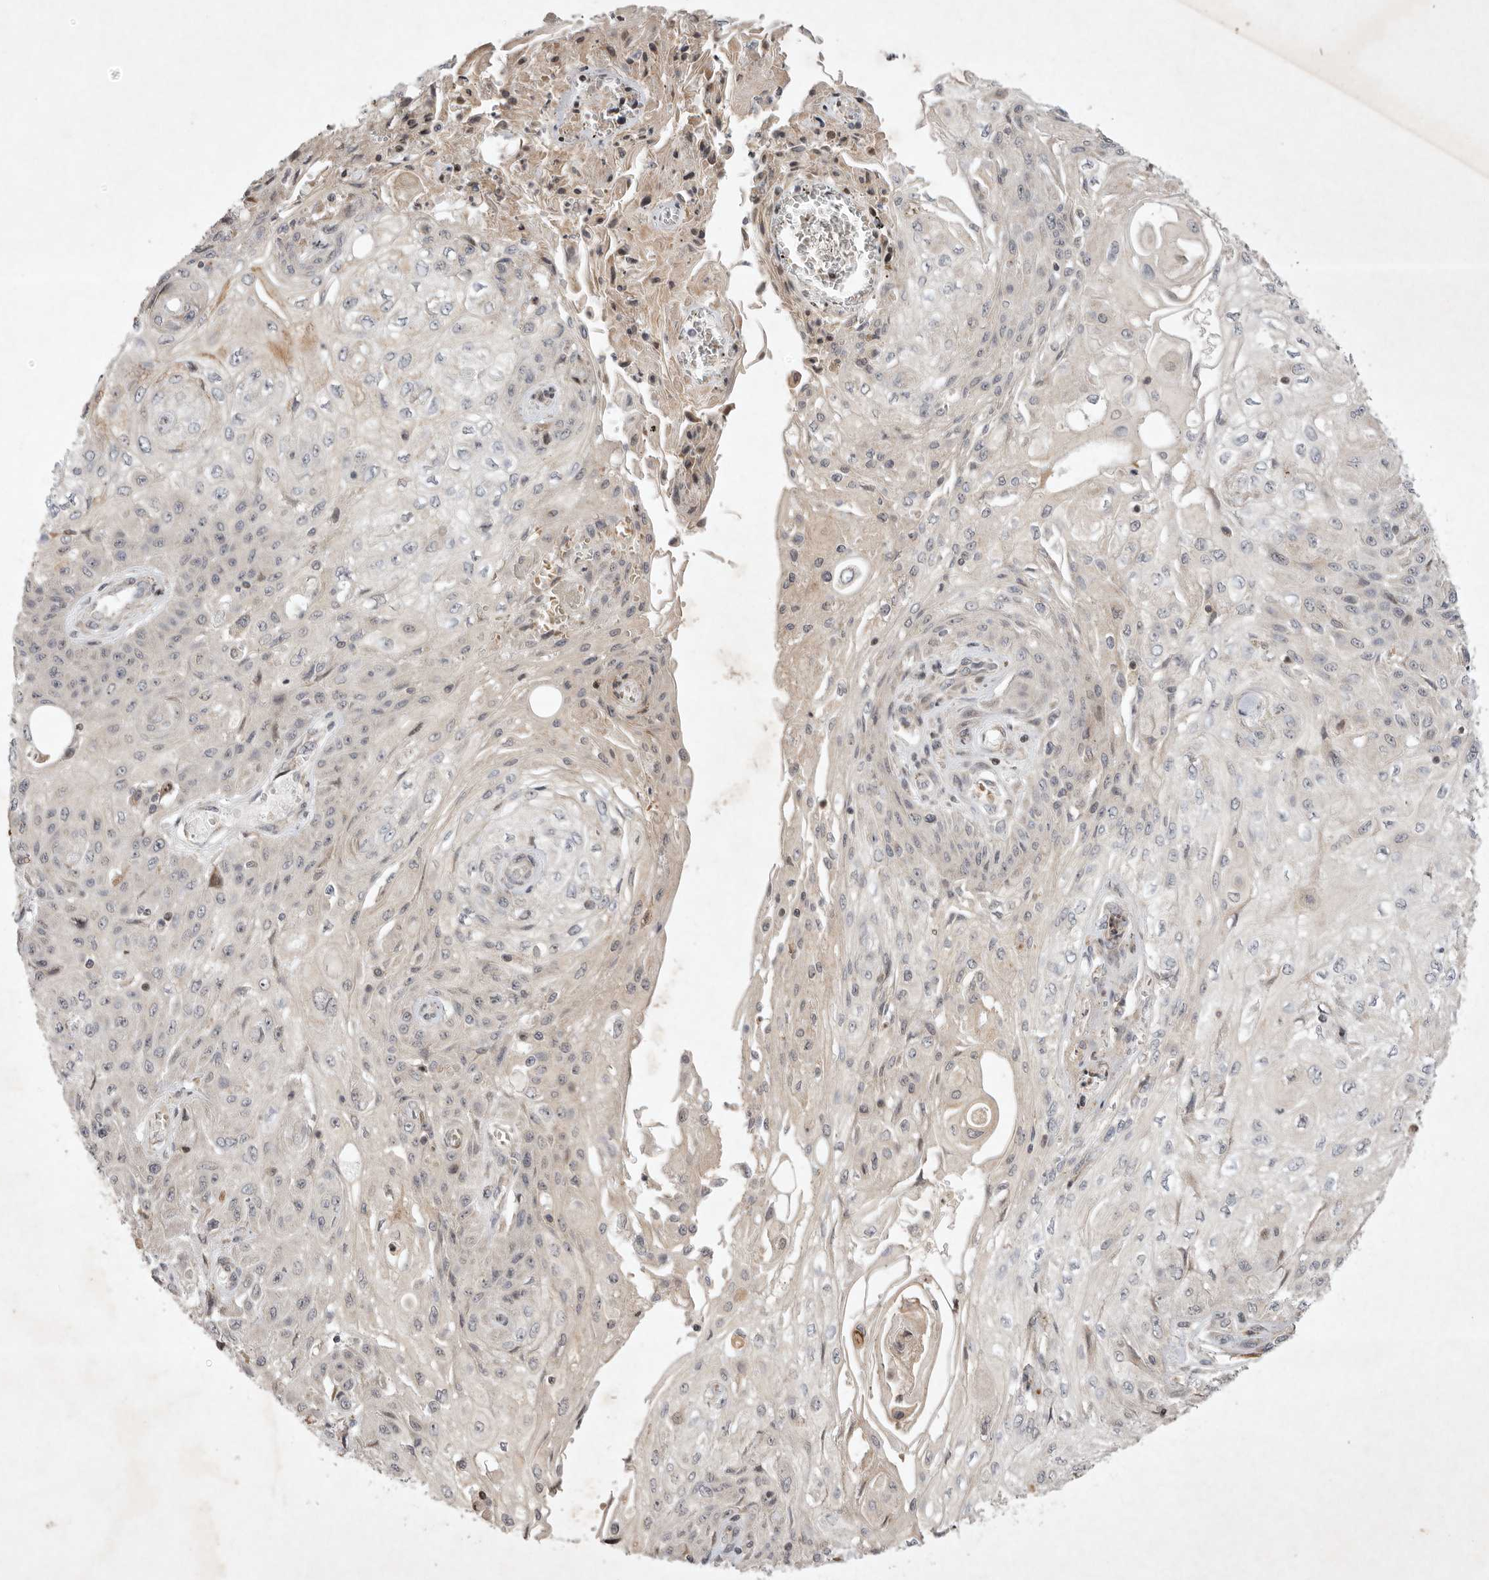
{"staining": {"intensity": "negative", "quantity": "none", "location": "none"}, "tissue": "skin cancer", "cell_type": "Tumor cells", "image_type": "cancer", "snomed": [{"axis": "morphology", "description": "Squamous cell carcinoma, NOS"}, {"axis": "morphology", "description": "Squamous cell carcinoma, metastatic, NOS"}, {"axis": "topography", "description": "Skin"}, {"axis": "topography", "description": "Lymph node"}], "caption": "Immunohistochemistry (IHC) micrograph of skin cancer (metastatic squamous cell carcinoma) stained for a protein (brown), which demonstrates no staining in tumor cells.", "gene": "EIF2AK1", "patient": {"sex": "male", "age": 75}}